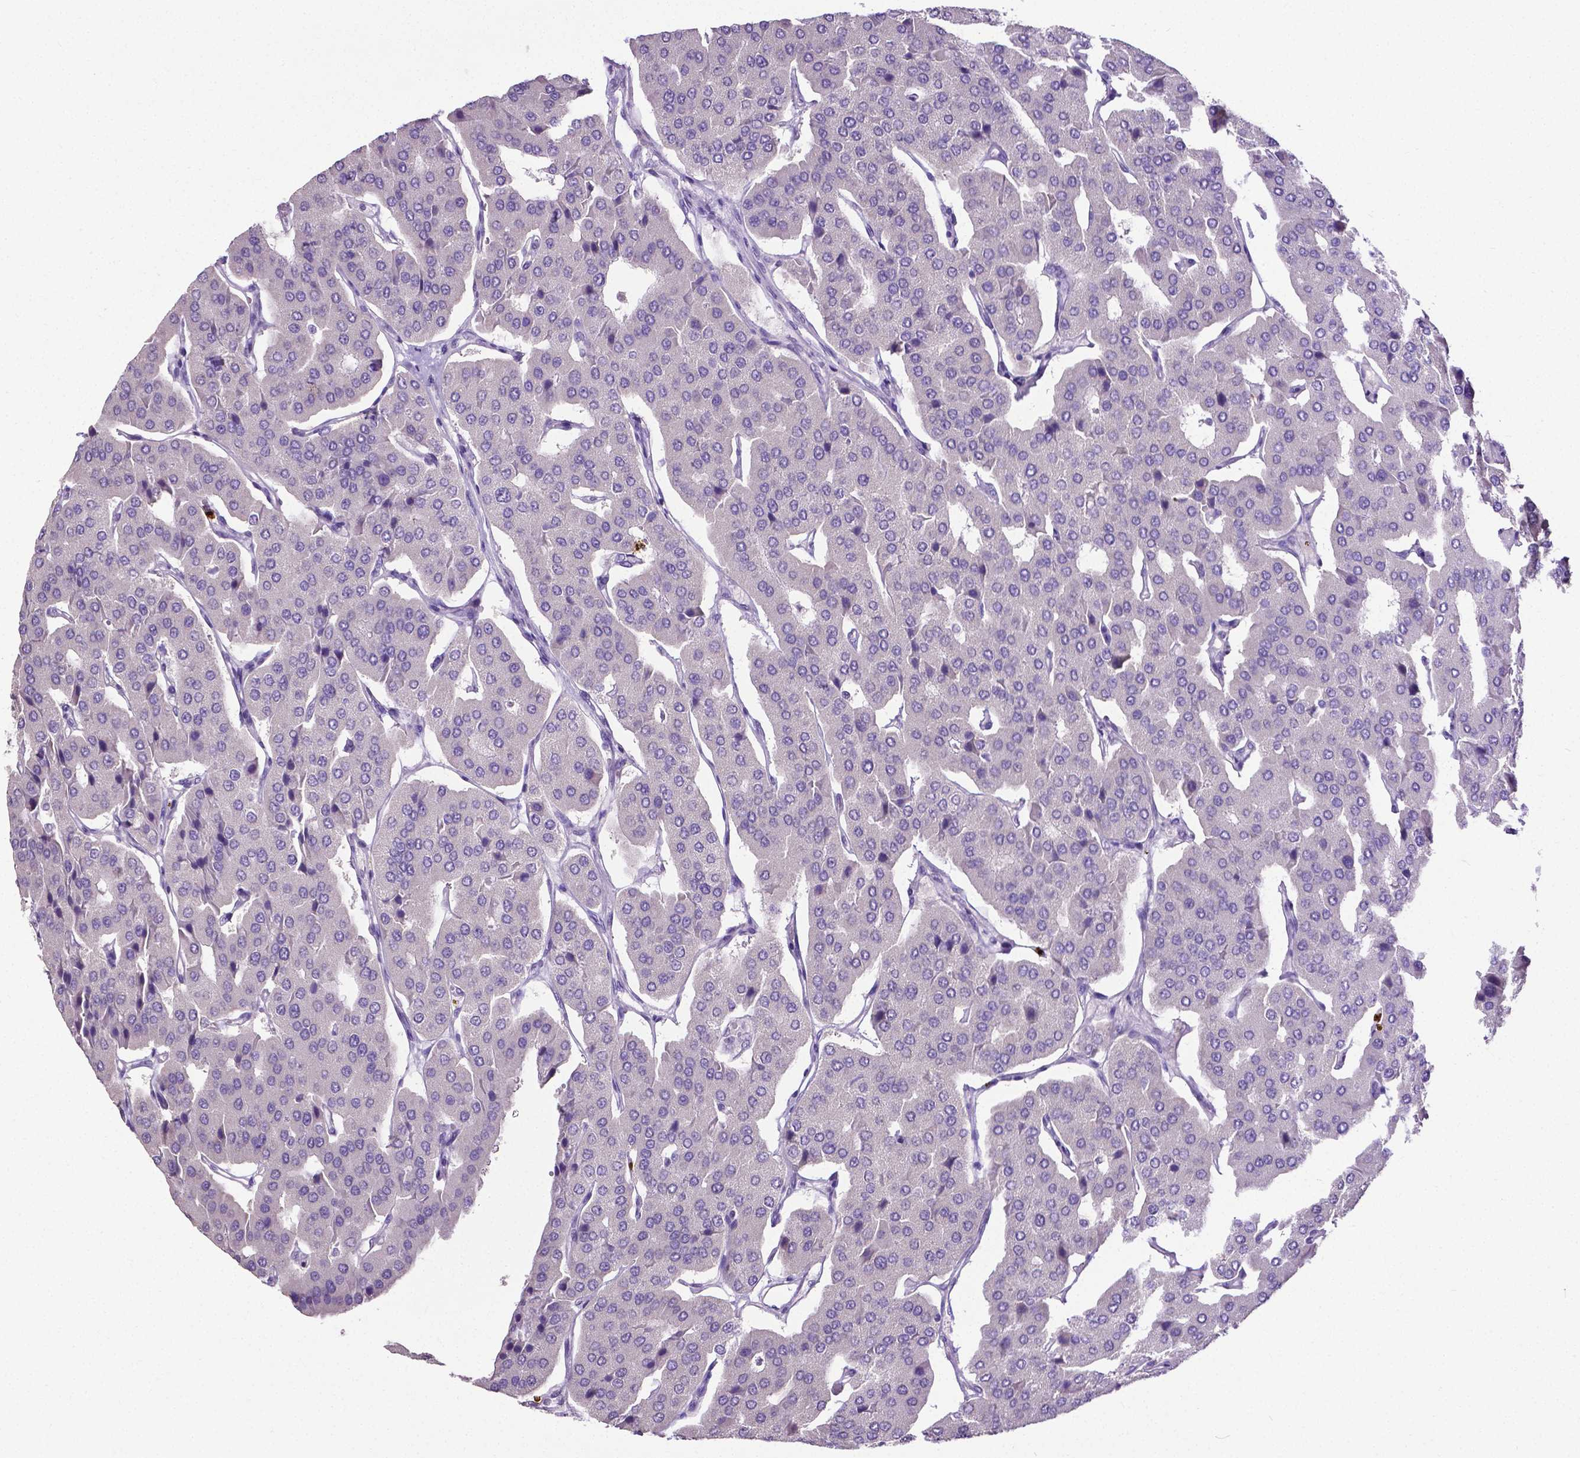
{"staining": {"intensity": "negative", "quantity": "none", "location": "none"}, "tissue": "parathyroid gland", "cell_type": "Glandular cells", "image_type": "normal", "snomed": [{"axis": "morphology", "description": "Normal tissue, NOS"}, {"axis": "morphology", "description": "Adenoma, NOS"}, {"axis": "topography", "description": "Parathyroid gland"}], "caption": "Unremarkable parathyroid gland was stained to show a protein in brown. There is no significant expression in glandular cells. (DAB (3,3'-diaminobenzidine) immunohistochemistry visualized using brightfield microscopy, high magnification).", "gene": "MMP9", "patient": {"sex": "female", "age": 86}}